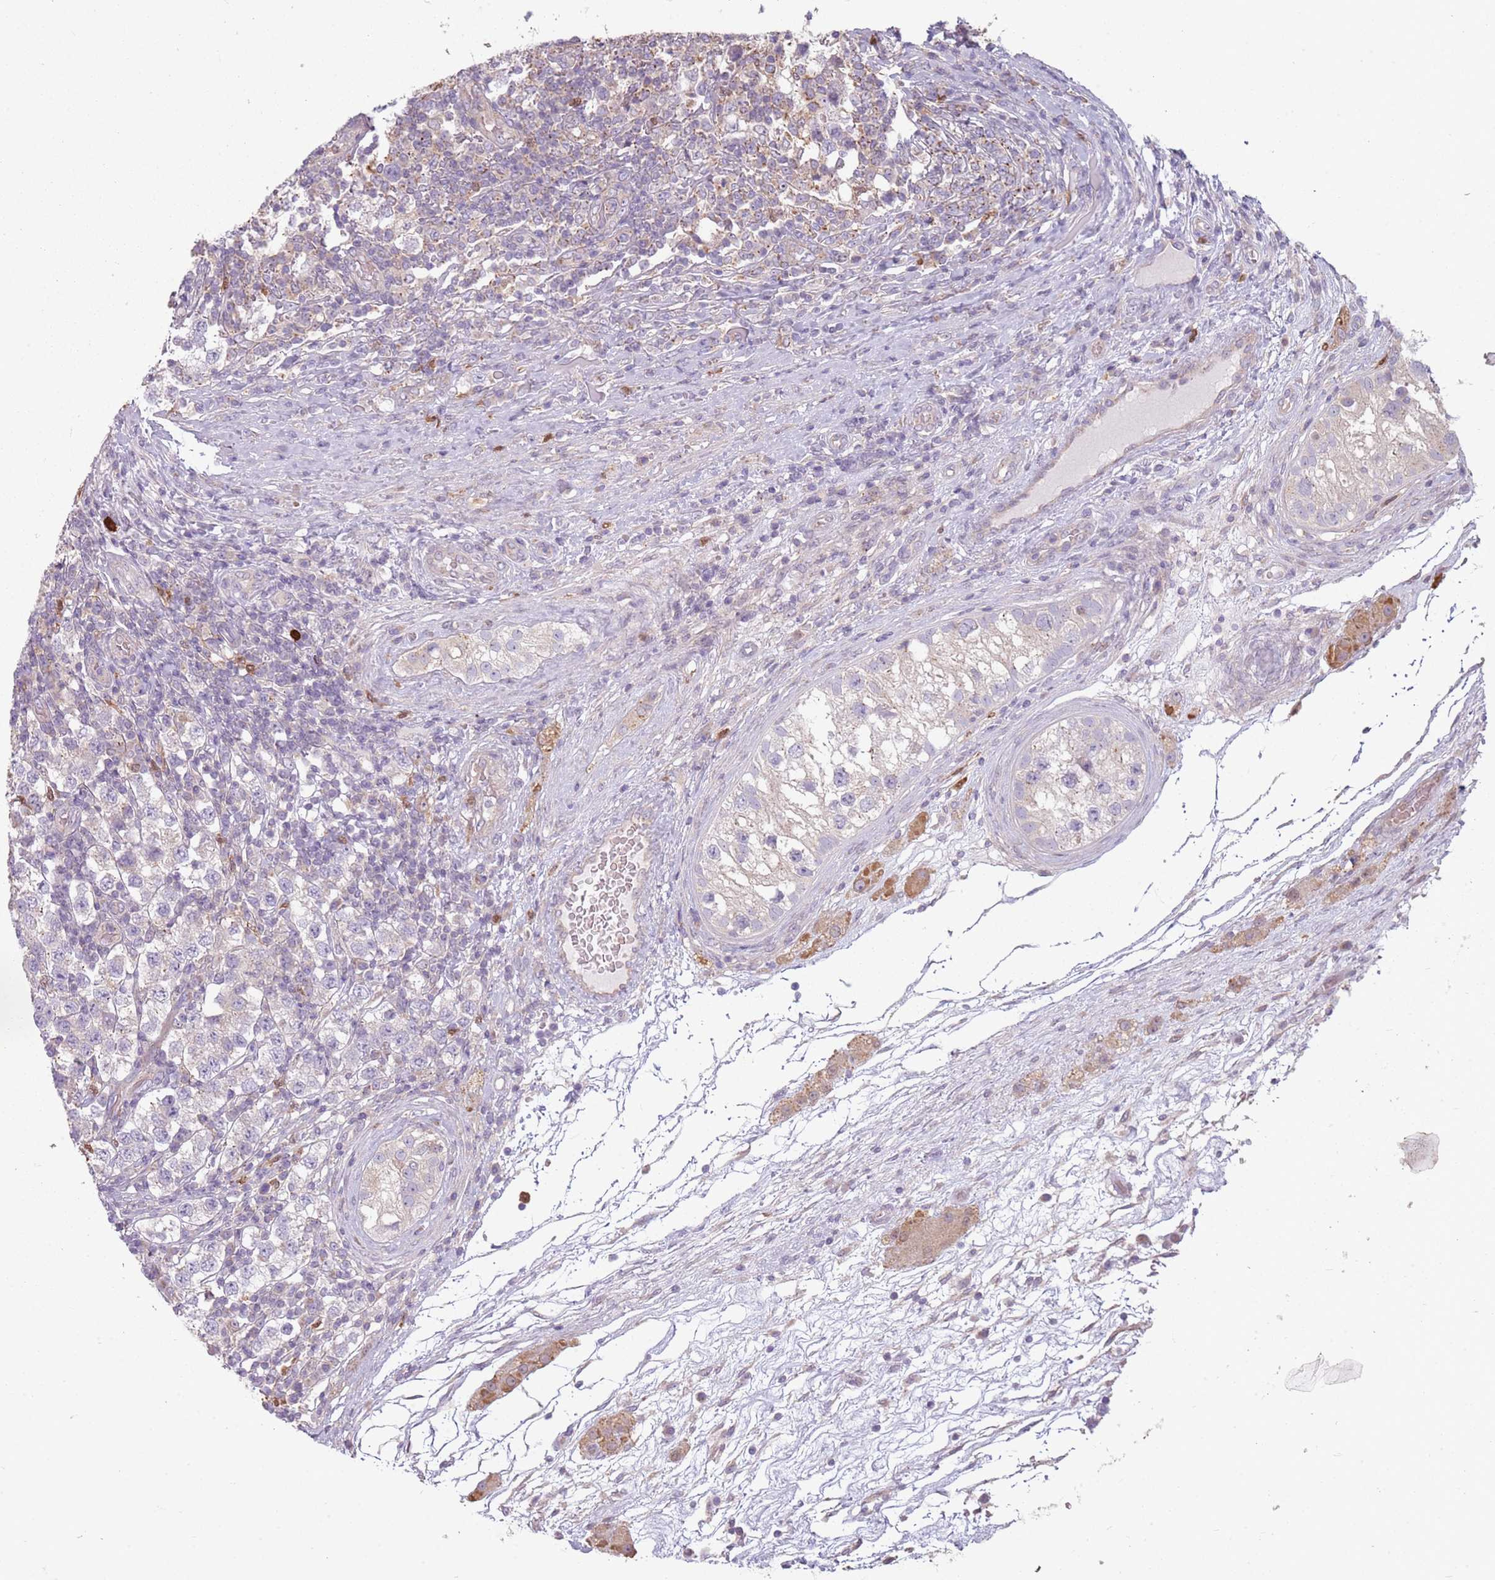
{"staining": {"intensity": "negative", "quantity": "none", "location": "none"}, "tissue": "testis cancer", "cell_type": "Tumor cells", "image_type": "cancer", "snomed": [{"axis": "morphology", "description": "Seminoma, NOS"}, {"axis": "topography", "description": "Testis"}], "caption": "Tumor cells are negative for protein expression in human testis cancer.", "gene": "SPAG4", "patient": {"sex": "male", "age": 34}}